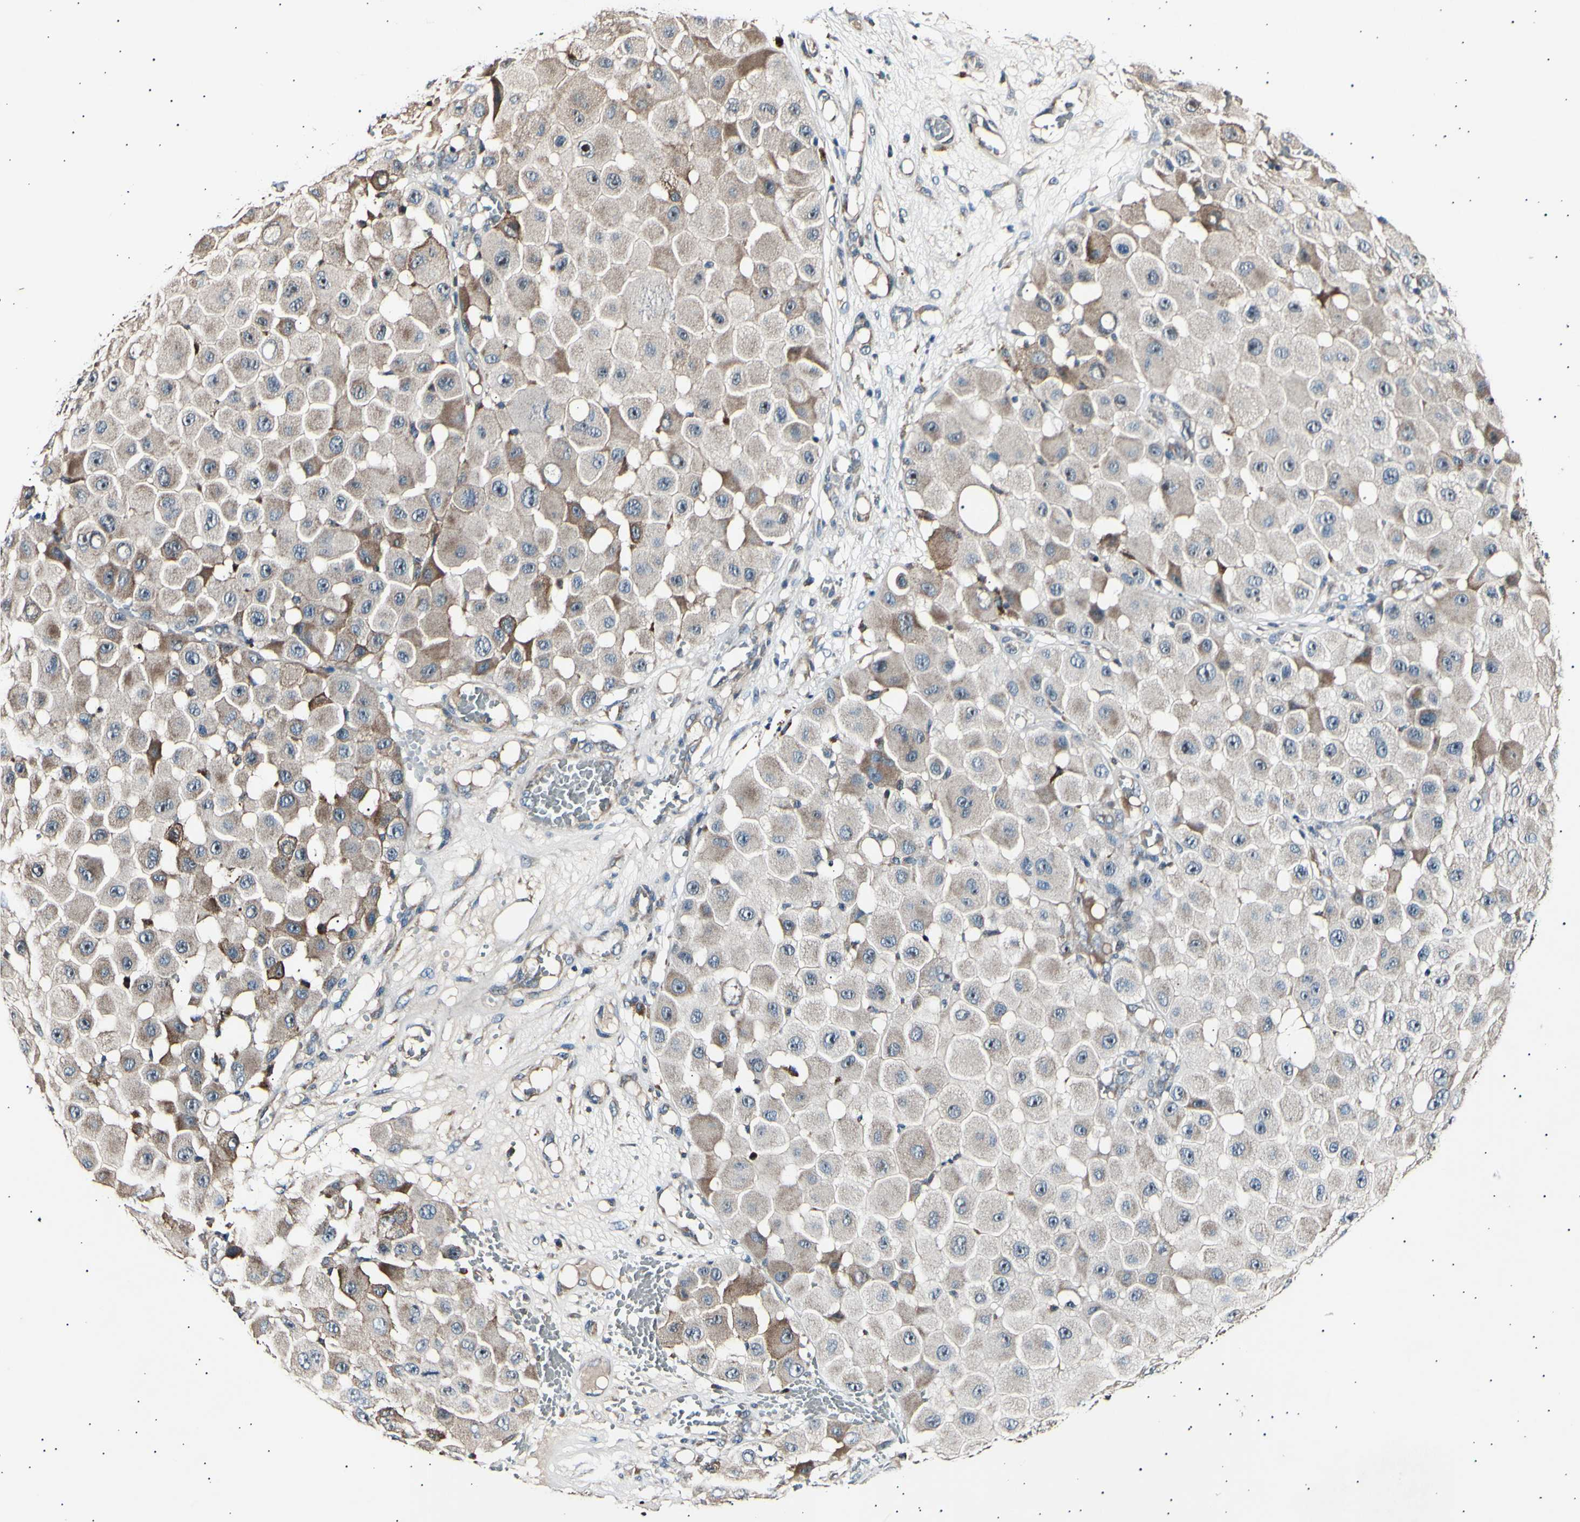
{"staining": {"intensity": "weak", "quantity": ">75%", "location": "cytoplasmic/membranous"}, "tissue": "melanoma", "cell_type": "Tumor cells", "image_type": "cancer", "snomed": [{"axis": "morphology", "description": "Malignant melanoma, NOS"}, {"axis": "topography", "description": "Skin"}], "caption": "Immunohistochemistry staining of malignant melanoma, which displays low levels of weak cytoplasmic/membranous staining in about >75% of tumor cells indicating weak cytoplasmic/membranous protein staining. The staining was performed using DAB (brown) for protein detection and nuclei were counterstained in hematoxylin (blue).", "gene": "ITGA6", "patient": {"sex": "female", "age": 81}}